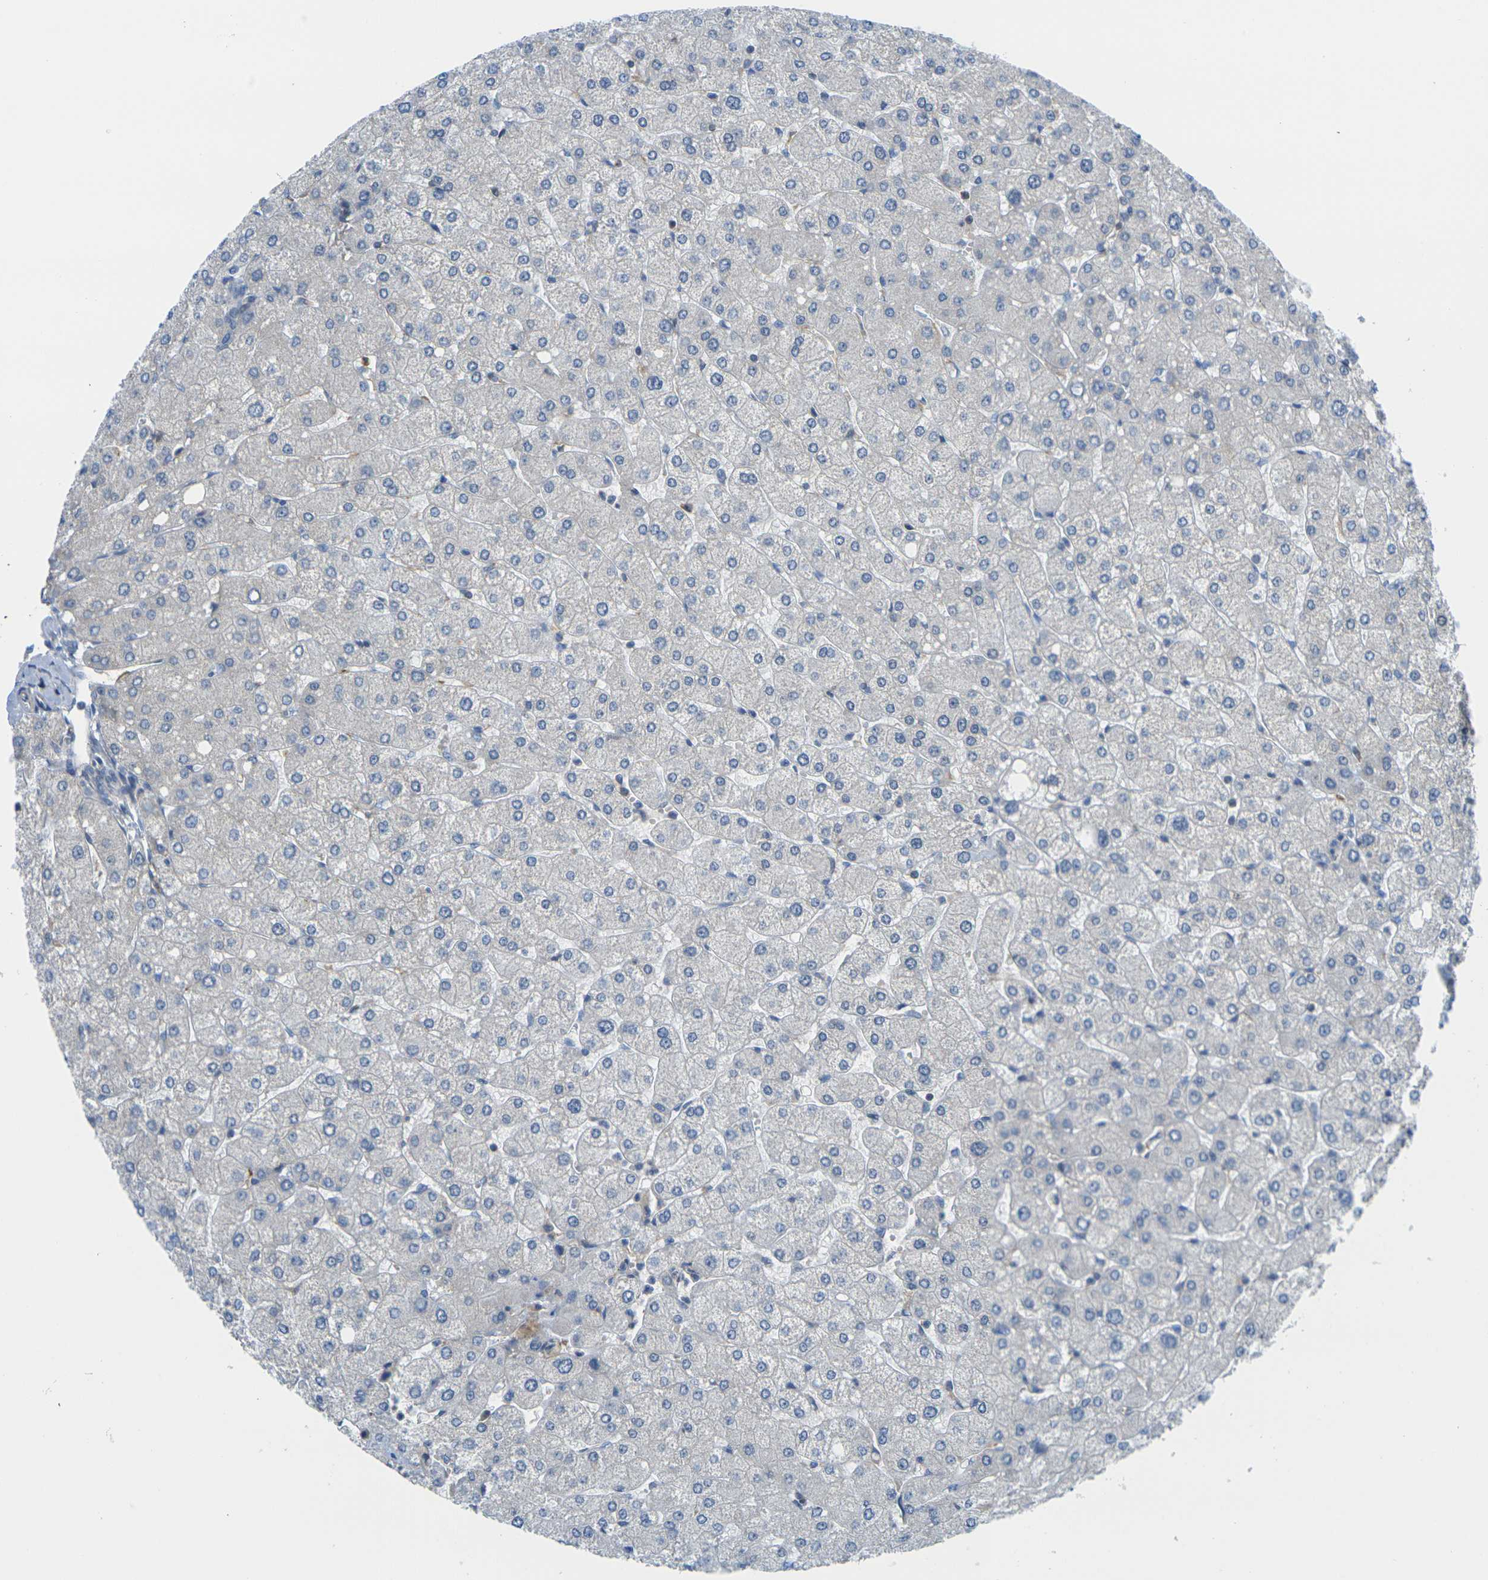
{"staining": {"intensity": "negative", "quantity": "none", "location": "none"}, "tissue": "liver", "cell_type": "Cholangiocytes", "image_type": "normal", "snomed": [{"axis": "morphology", "description": "Normal tissue, NOS"}, {"axis": "topography", "description": "Liver"}], "caption": "Human liver stained for a protein using immunohistochemistry reveals no staining in cholangiocytes.", "gene": "OTOF", "patient": {"sex": "male", "age": 55}}